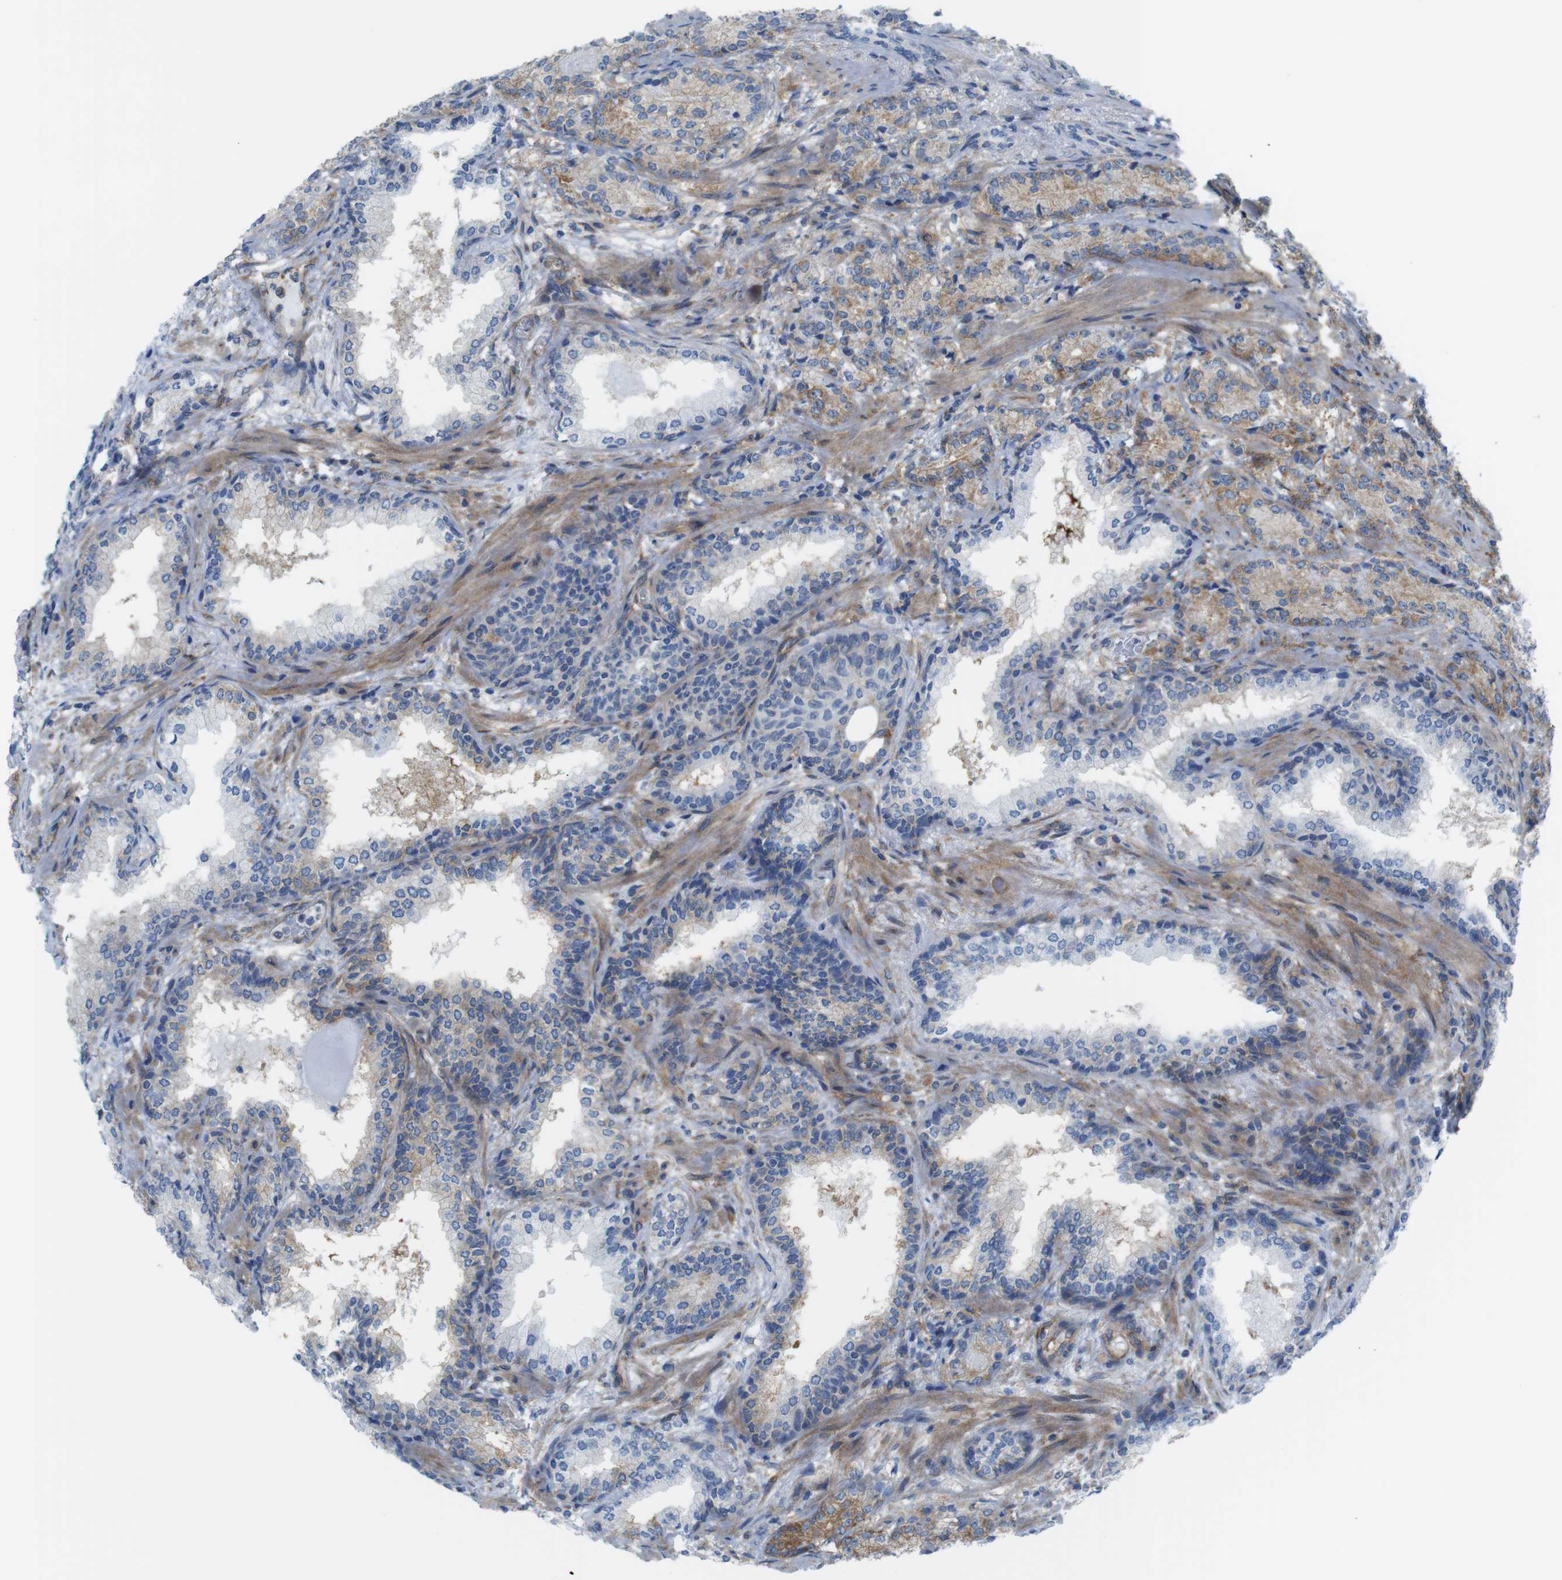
{"staining": {"intensity": "moderate", "quantity": ">75%", "location": "cytoplasmic/membranous"}, "tissue": "prostate cancer", "cell_type": "Tumor cells", "image_type": "cancer", "snomed": [{"axis": "morphology", "description": "Adenocarcinoma, High grade"}, {"axis": "topography", "description": "Prostate"}], "caption": "High-grade adenocarcinoma (prostate) tissue demonstrates moderate cytoplasmic/membranous staining in approximately >75% of tumor cells (IHC, brightfield microscopy, high magnification).", "gene": "DIAPH2", "patient": {"sex": "male", "age": 61}}